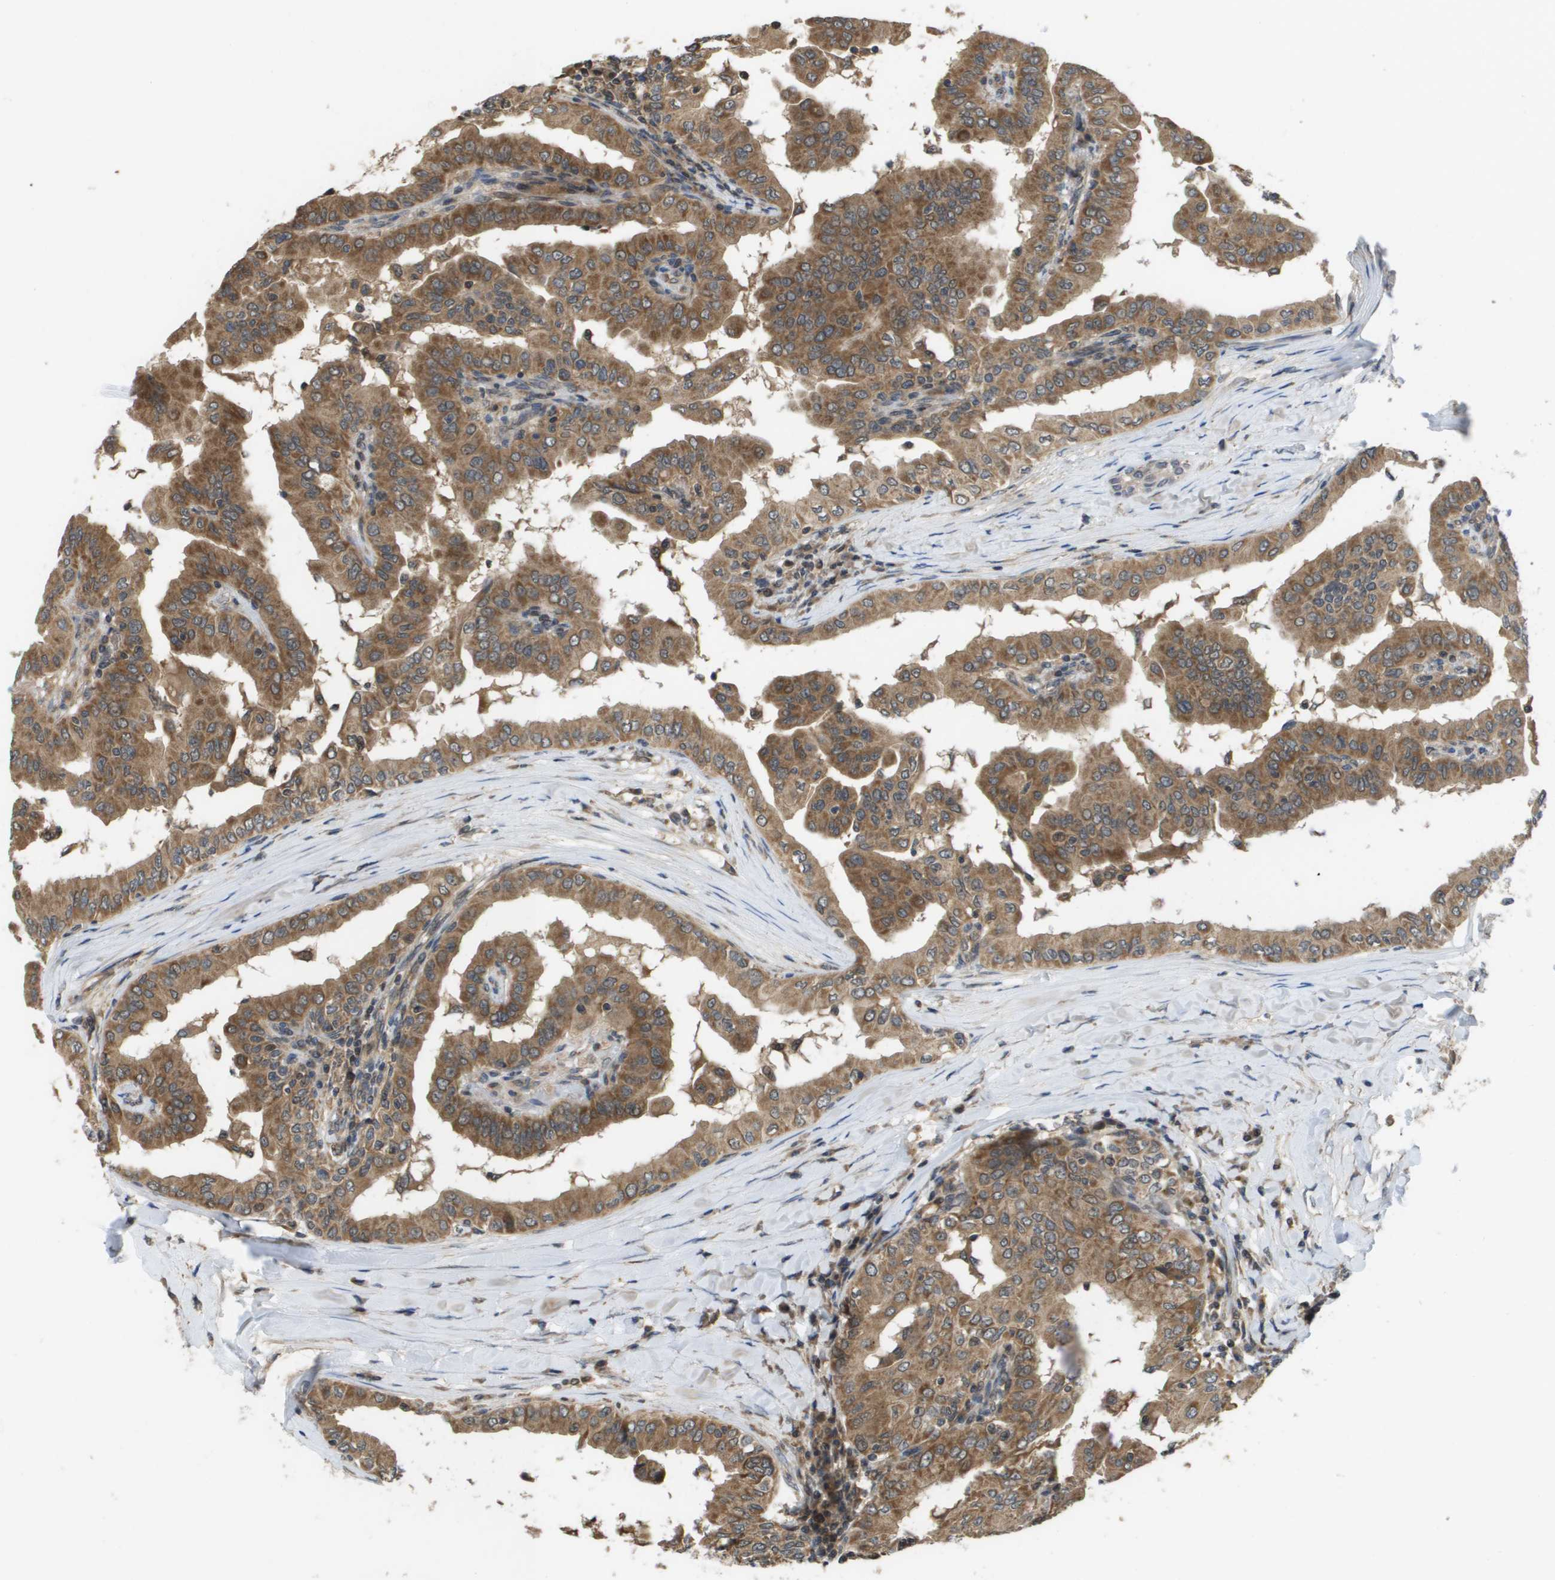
{"staining": {"intensity": "moderate", "quantity": ">75%", "location": "cytoplasmic/membranous"}, "tissue": "thyroid cancer", "cell_type": "Tumor cells", "image_type": "cancer", "snomed": [{"axis": "morphology", "description": "Papillary adenocarcinoma, NOS"}, {"axis": "topography", "description": "Thyroid gland"}], "caption": "Immunohistochemical staining of thyroid cancer (papillary adenocarcinoma) displays medium levels of moderate cytoplasmic/membranous staining in approximately >75% of tumor cells.", "gene": "RBM38", "patient": {"sex": "male", "age": 33}}